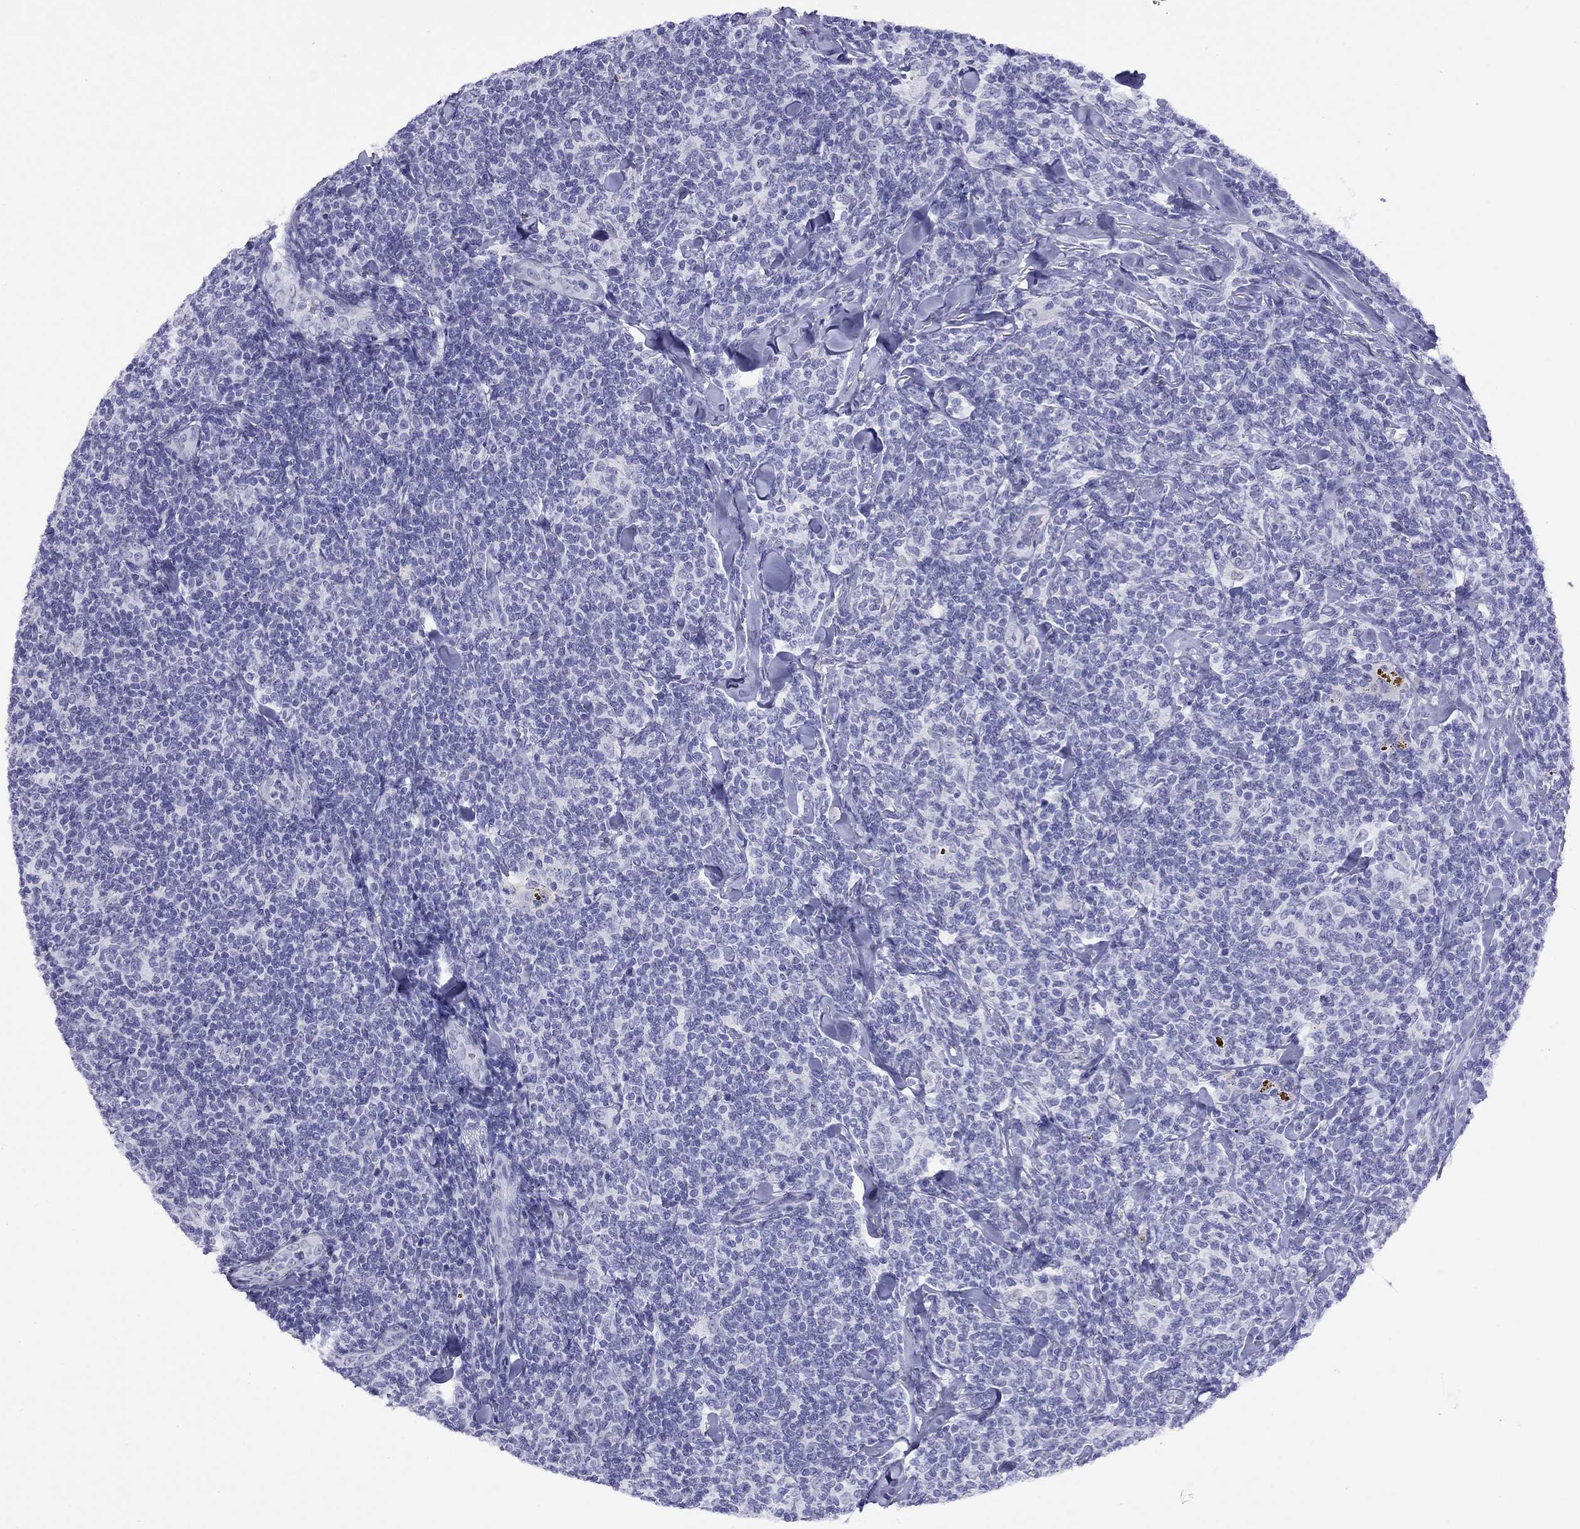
{"staining": {"intensity": "negative", "quantity": "none", "location": "none"}, "tissue": "lymphoma", "cell_type": "Tumor cells", "image_type": "cancer", "snomed": [{"axis": "morphology", "description": "Malignant lymphoma, non-Hodgkin's type, Low grade"}, {"axis": "topography", "description": "Lymph node"}], "caption": "Immunohistochemistry (IHC) histopathology image of human lymphoma stained for a protein (brown), which shows no staining in tumor cells. Brightfield microscopy of immunohistochemistry (IHC) stained with DAB (brown) and hematoxylin (blue), captured at high magnification.", "gene": "SLC30A8", "patient": {"sex": "female", "age": 56}}